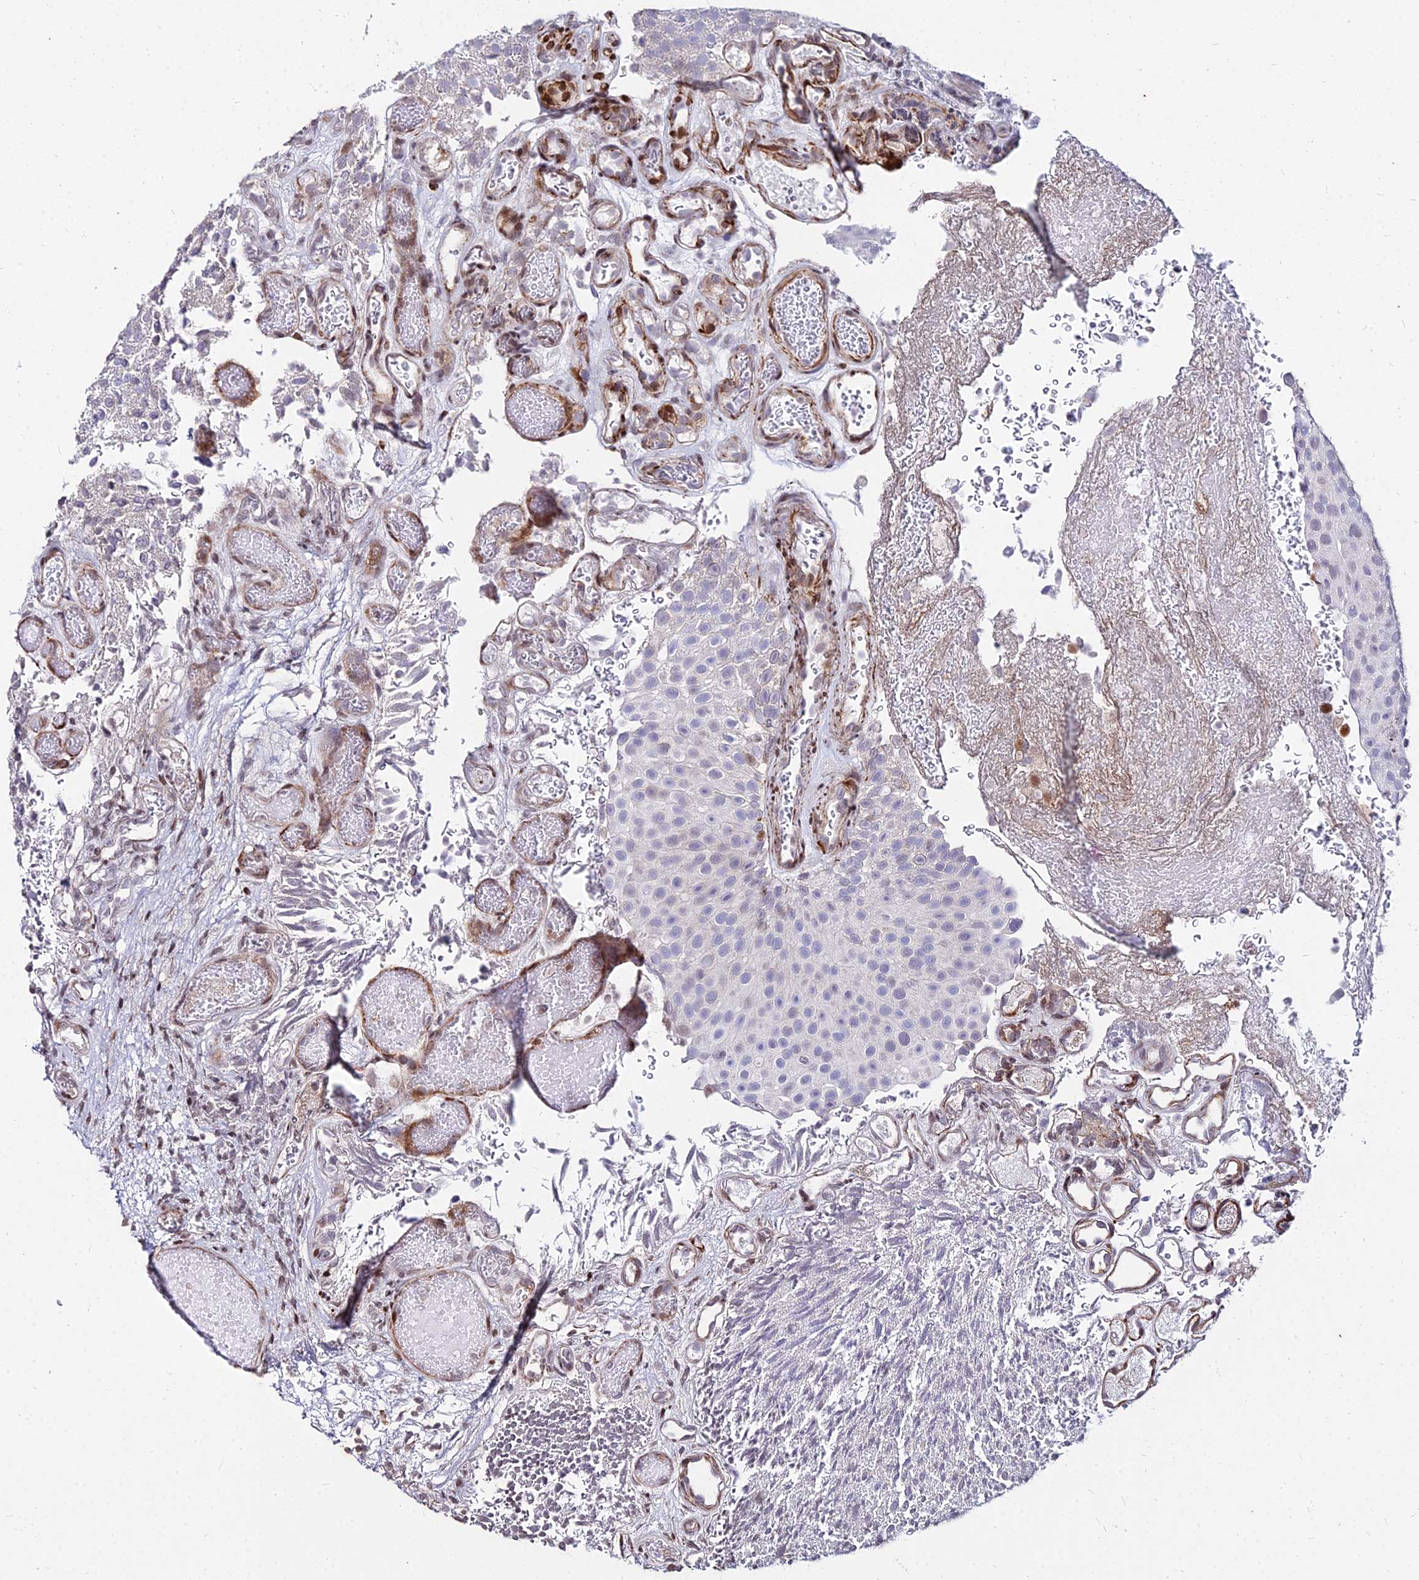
{"staining": {"intensity": "negative", "quantity": "none", "location": "none"}, "tissue": "urothelial cancer", "cell_type": "Tumor cells", "image_type": "cancer", "snomed": [{"axis": "morphology", "description": "Urothelial carcinoma, Low grade"}, {"axis": "topography", "description": "Urinary bladder"}], "caption": "DAB (3,3'-diaminobenzidine) immunohistochemical staining of human low-grade urothelial carcinoma reveals no significant positivity in tumor cells. (Immunohistochemistry, brightfield microscopy, high magnification).", "gene": "NYAP2", "patient": {"sex": "male", "age": 78}}